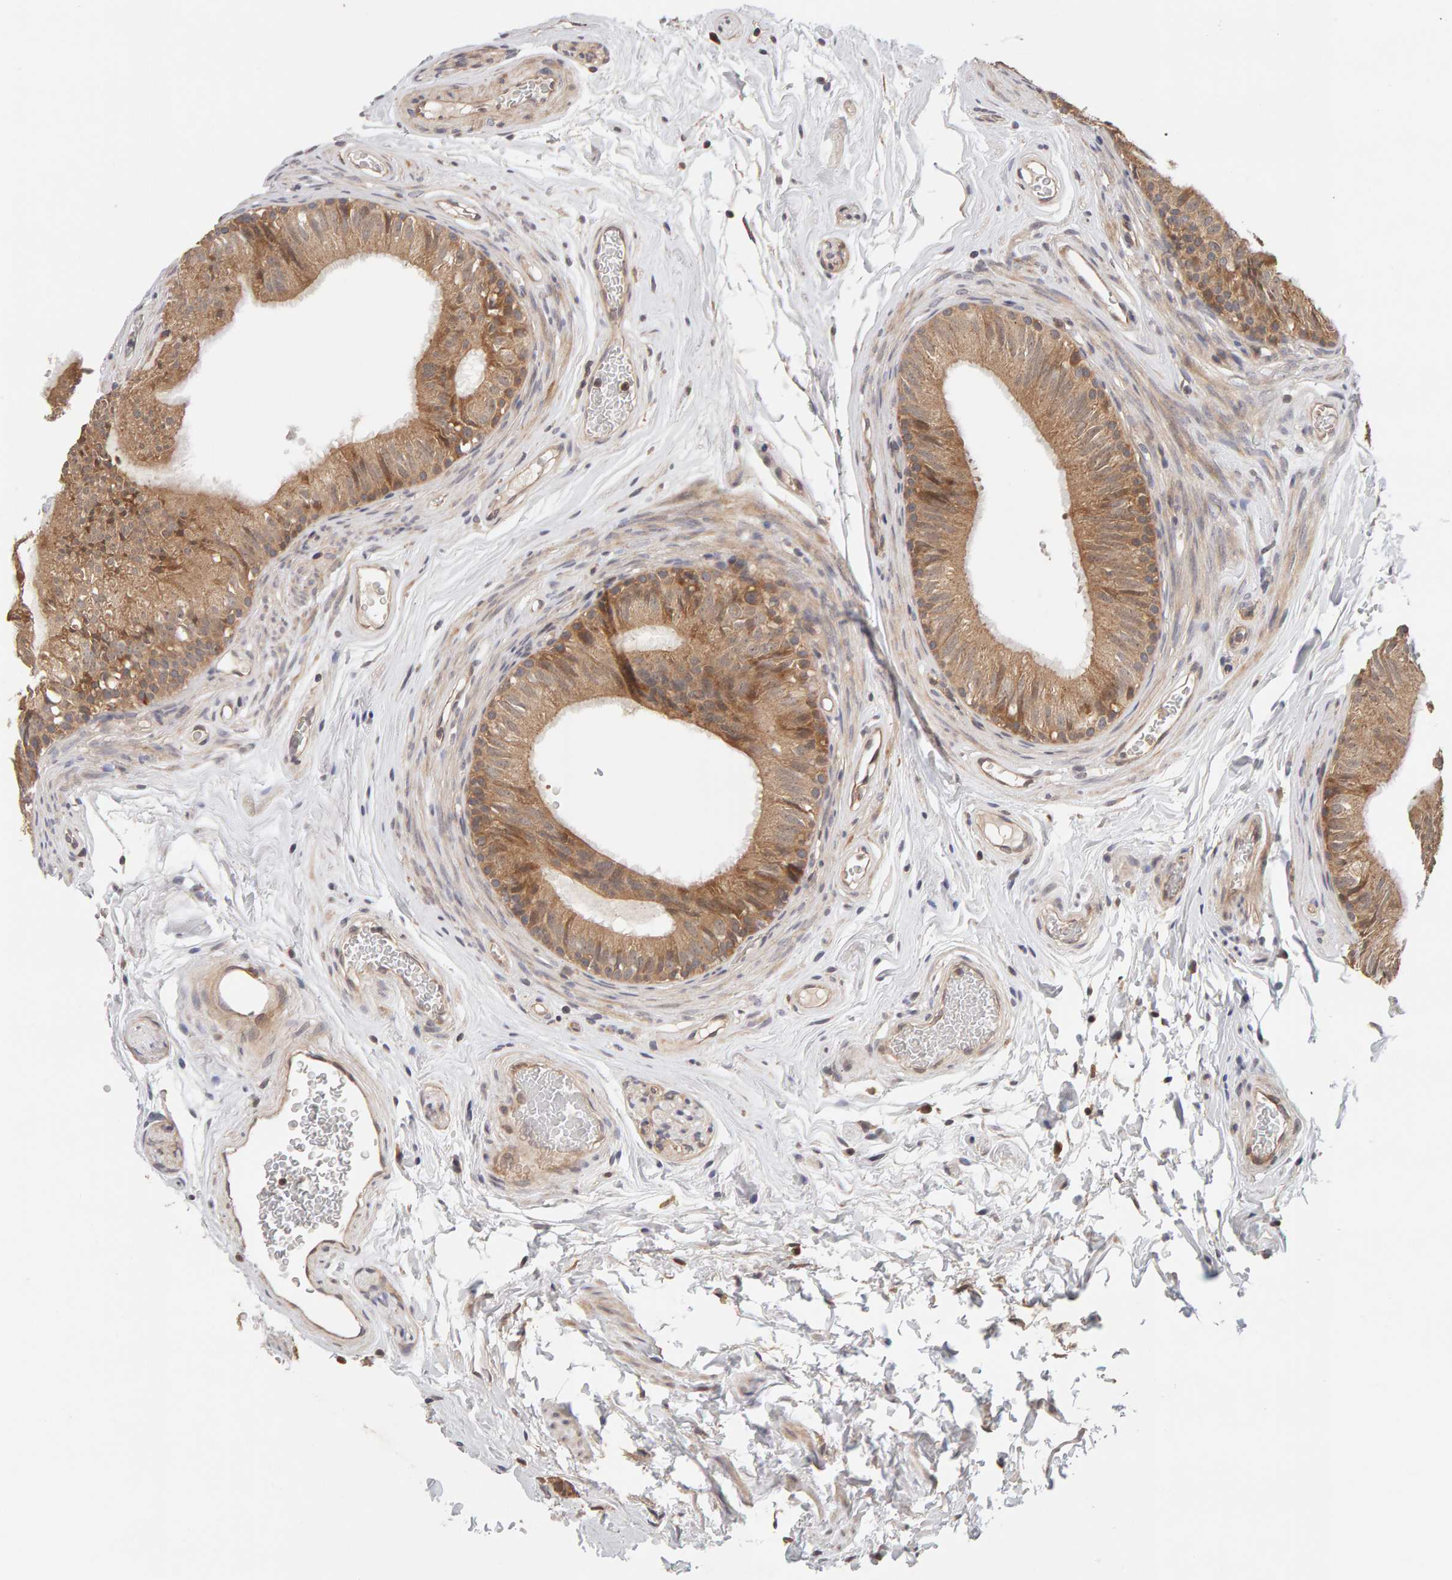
{"staining": {"intensity": "weak", "quantity": ">75%", "location": "cytoplasmic/membranous"}, "tissue": "epididymis", "cell_type": "Glandular cells", "image_type": "normal", "snomed": [{"axis": "morphology", "description": "Normal tissue, NOS"}, {"axis": "topography", "description": "Epididymis"}], "caption": "Immunohistochemistry (DAB (3,3'-diaminobenzidine)) staining of normal epididymis demonstrates weak cytoplasmic/membranous protein positivity in approximately >75% of glandular cells.", "gene": "DNAJC7", "patient": {"sex": "male", "age": 36}}